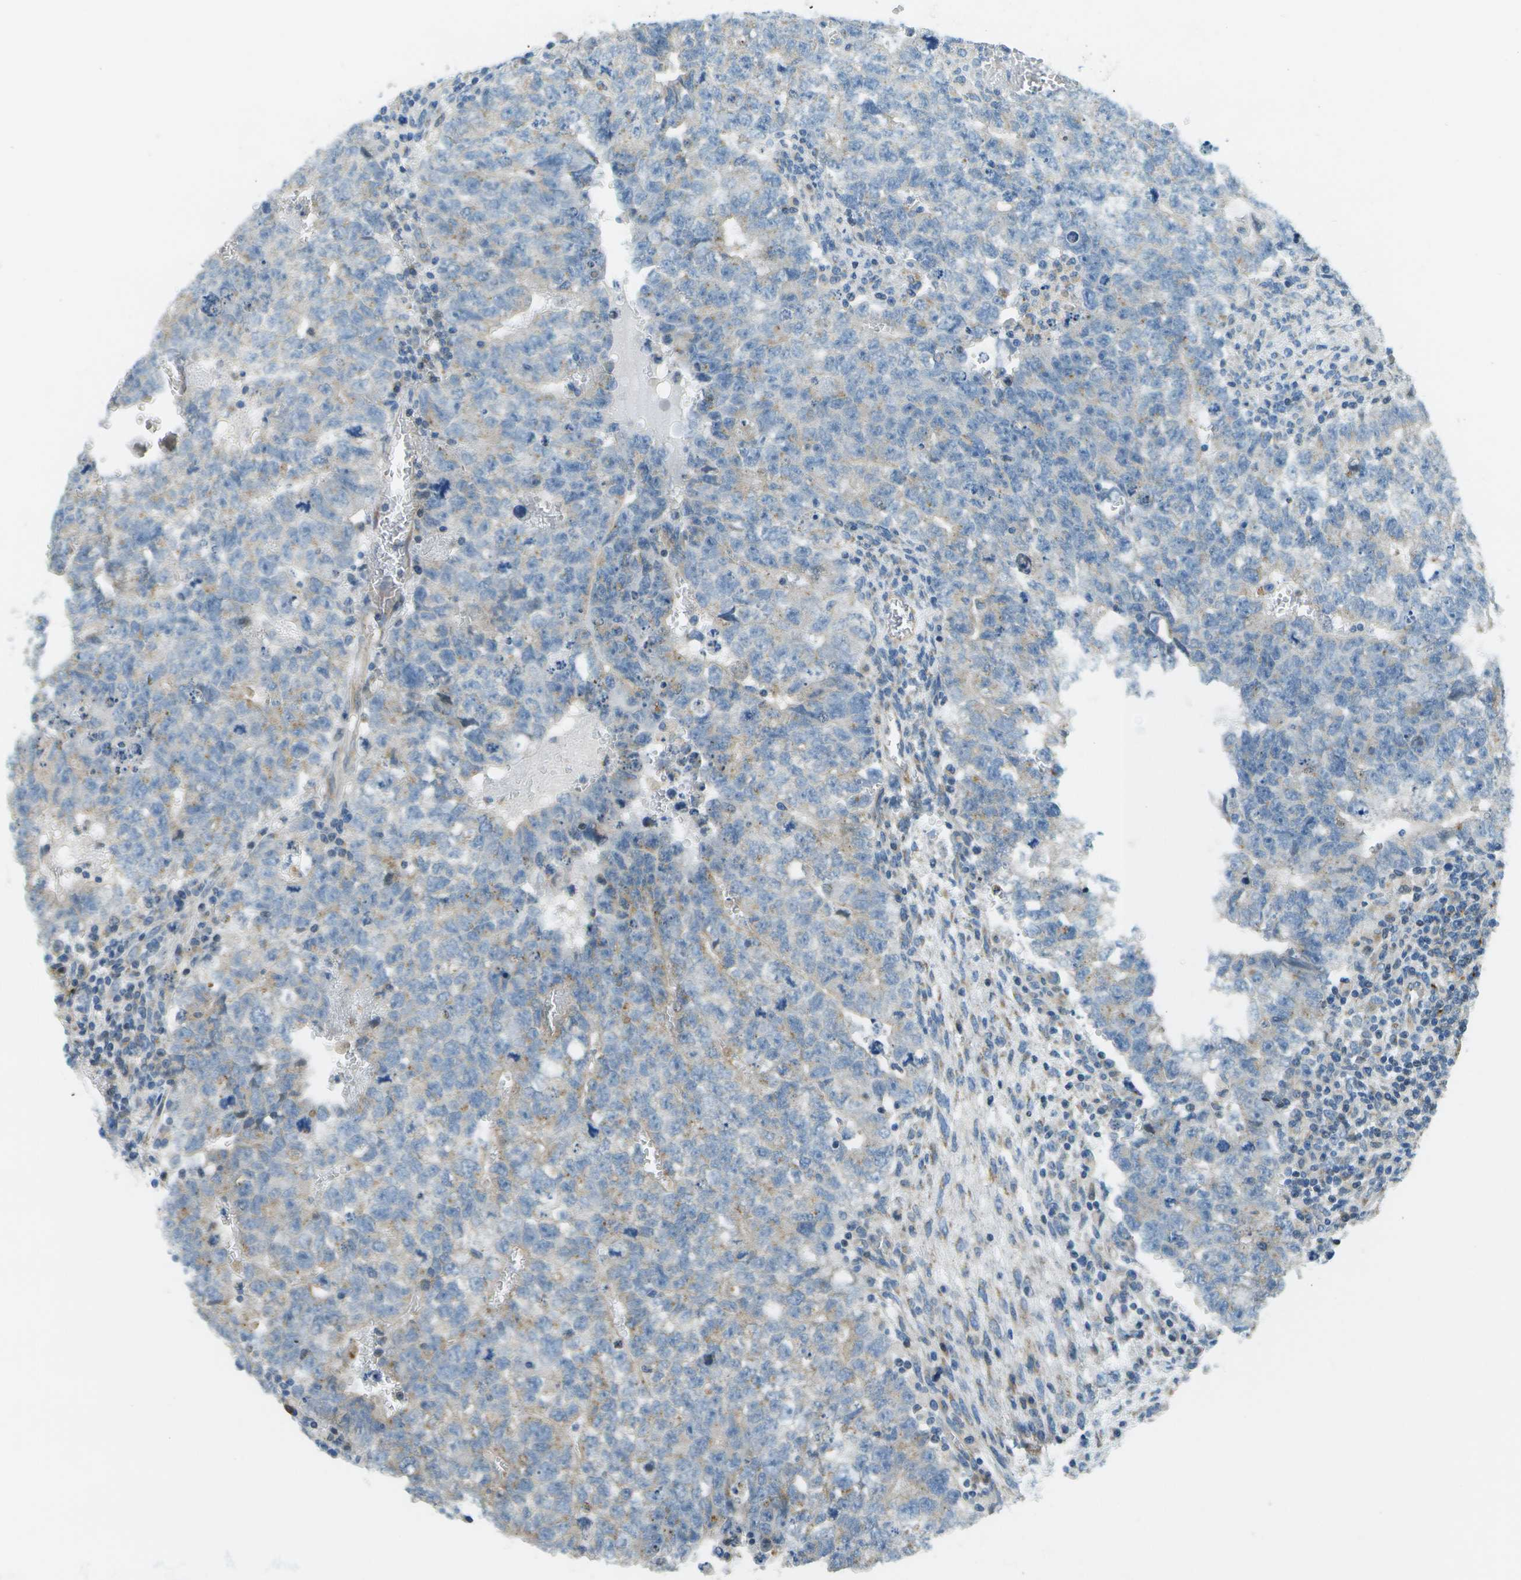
{"staining": {"intensity": "negative", "quantity": "none", "location": "none"}, "tissue": "testis cancer", "cell_type": "Tumor cells", "image_type": "cancer", "snomed": [{"axis": "morphology", "description": "Seminoma, NOS"}, {"axis": "morphology", "description": "Carcinoma, Embryonal, NOS"}, {"axis": "topography", "description": "Testis"}], "caption": "This histopathology image is of testis cancer (embryonal carcinoma) stained with immunohistochemistry to label a protein in brown with the nuclei are counter-stained blue. There is no positivity in tumor cells.", "gene": "MYH11", "patient": {"sex": "male", "age": 38}}